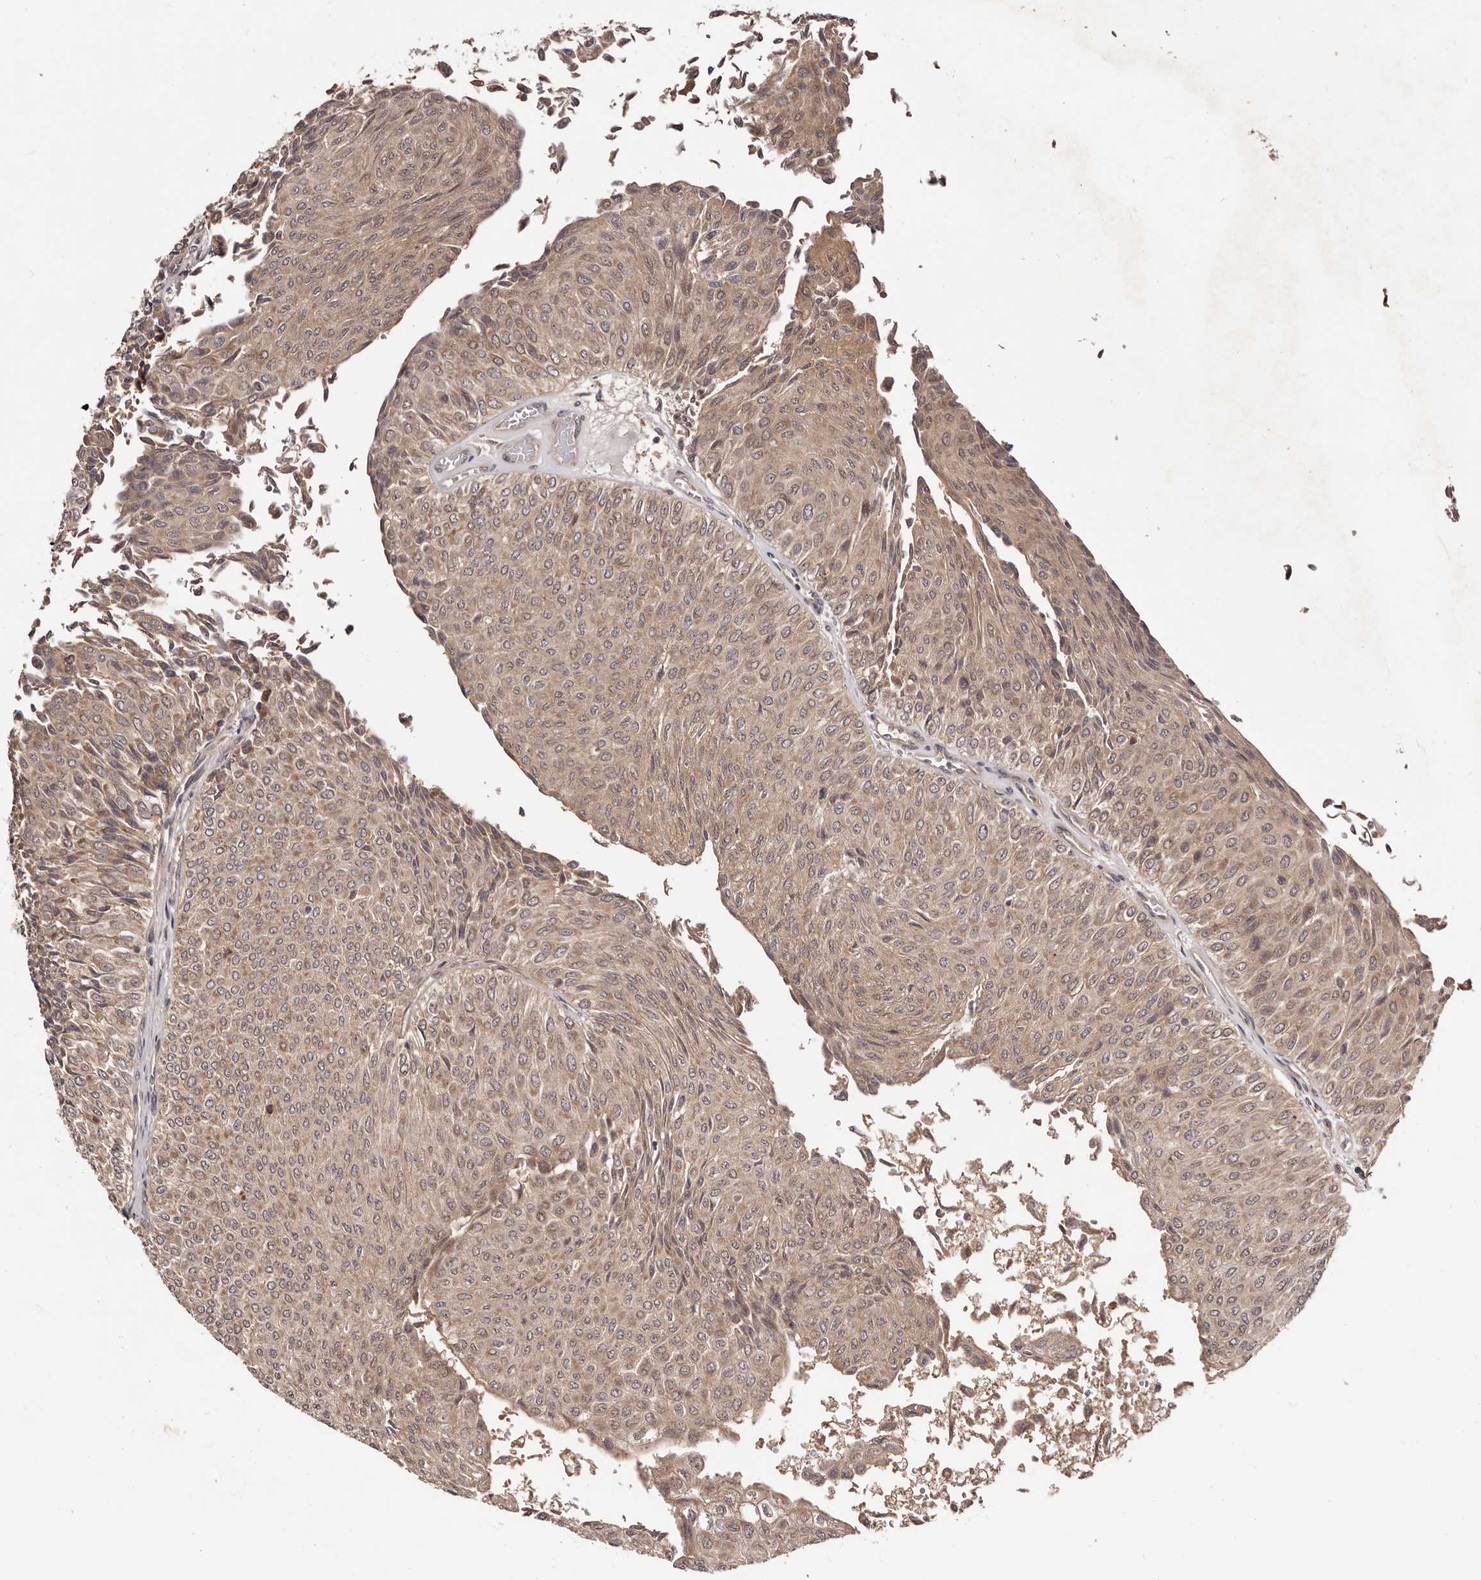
{"staining": {"intensity": "weak", "quantity": ">75%", "location": "cytoplasmic/membranous"}, "tissue": "urothelial cancer", "cell_type": "Tumor cells", "image_type": "cancer", "snomed": [{"axis": "morphology", "description": "Urothelial carcinoma, Low grade"}, {"axis": "topography", "description": "Urinary bladder"}], "caption": "Urothelial carcinoma (low-grade) stained with DAB (3,3'-diaminobenzidine) immunohistochemistry (IHC) displays low levels of weak cytoplasmic/membranous expression in approximately >75% of tumor cells. (DAB IHC with brightfield microscopy, high magnification).", "gene": "MDP1", "patient": {"sex": "male", "age": 78}}